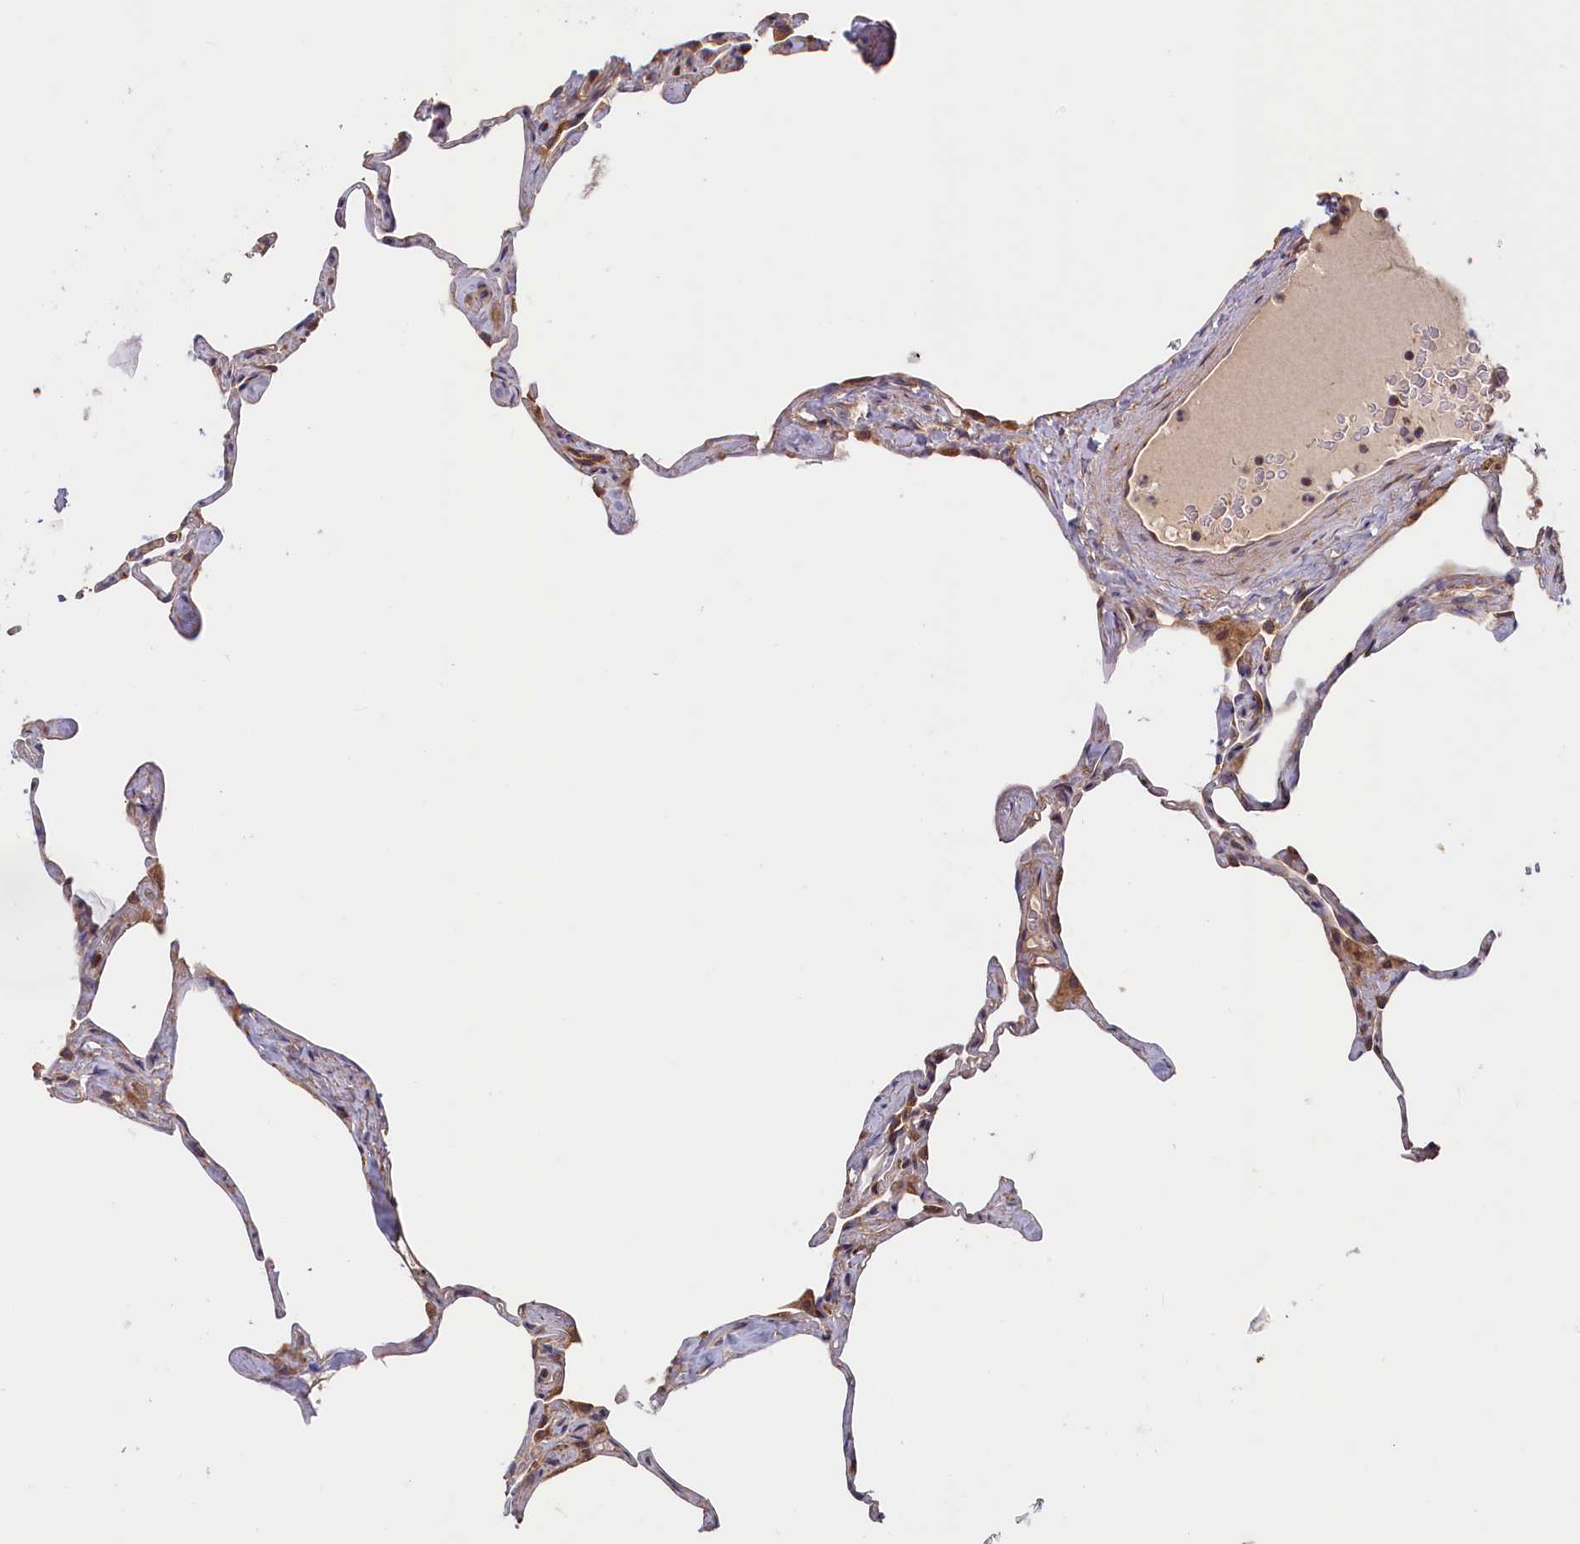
{"staining": {"intensity": "moderate", "quantity": "25%-75%", "location": "cytoplasmic/membranous"}, "tissue": "lung", "cell_type": "Alveolar cells", "image_type": "normal", "snomed": [{"axis": "morphology", "description": "Normal tissue, NOS"}, {"axis": "topography", "description": "Lung"}], "caption": "Lung stained with immunohistochemistry reveals moderate cytoplasmic/membranous staining in about 25%-75% of alveolar cells.", "gene": "CEP44", "patient": {"sex": "male", "age": 65}}